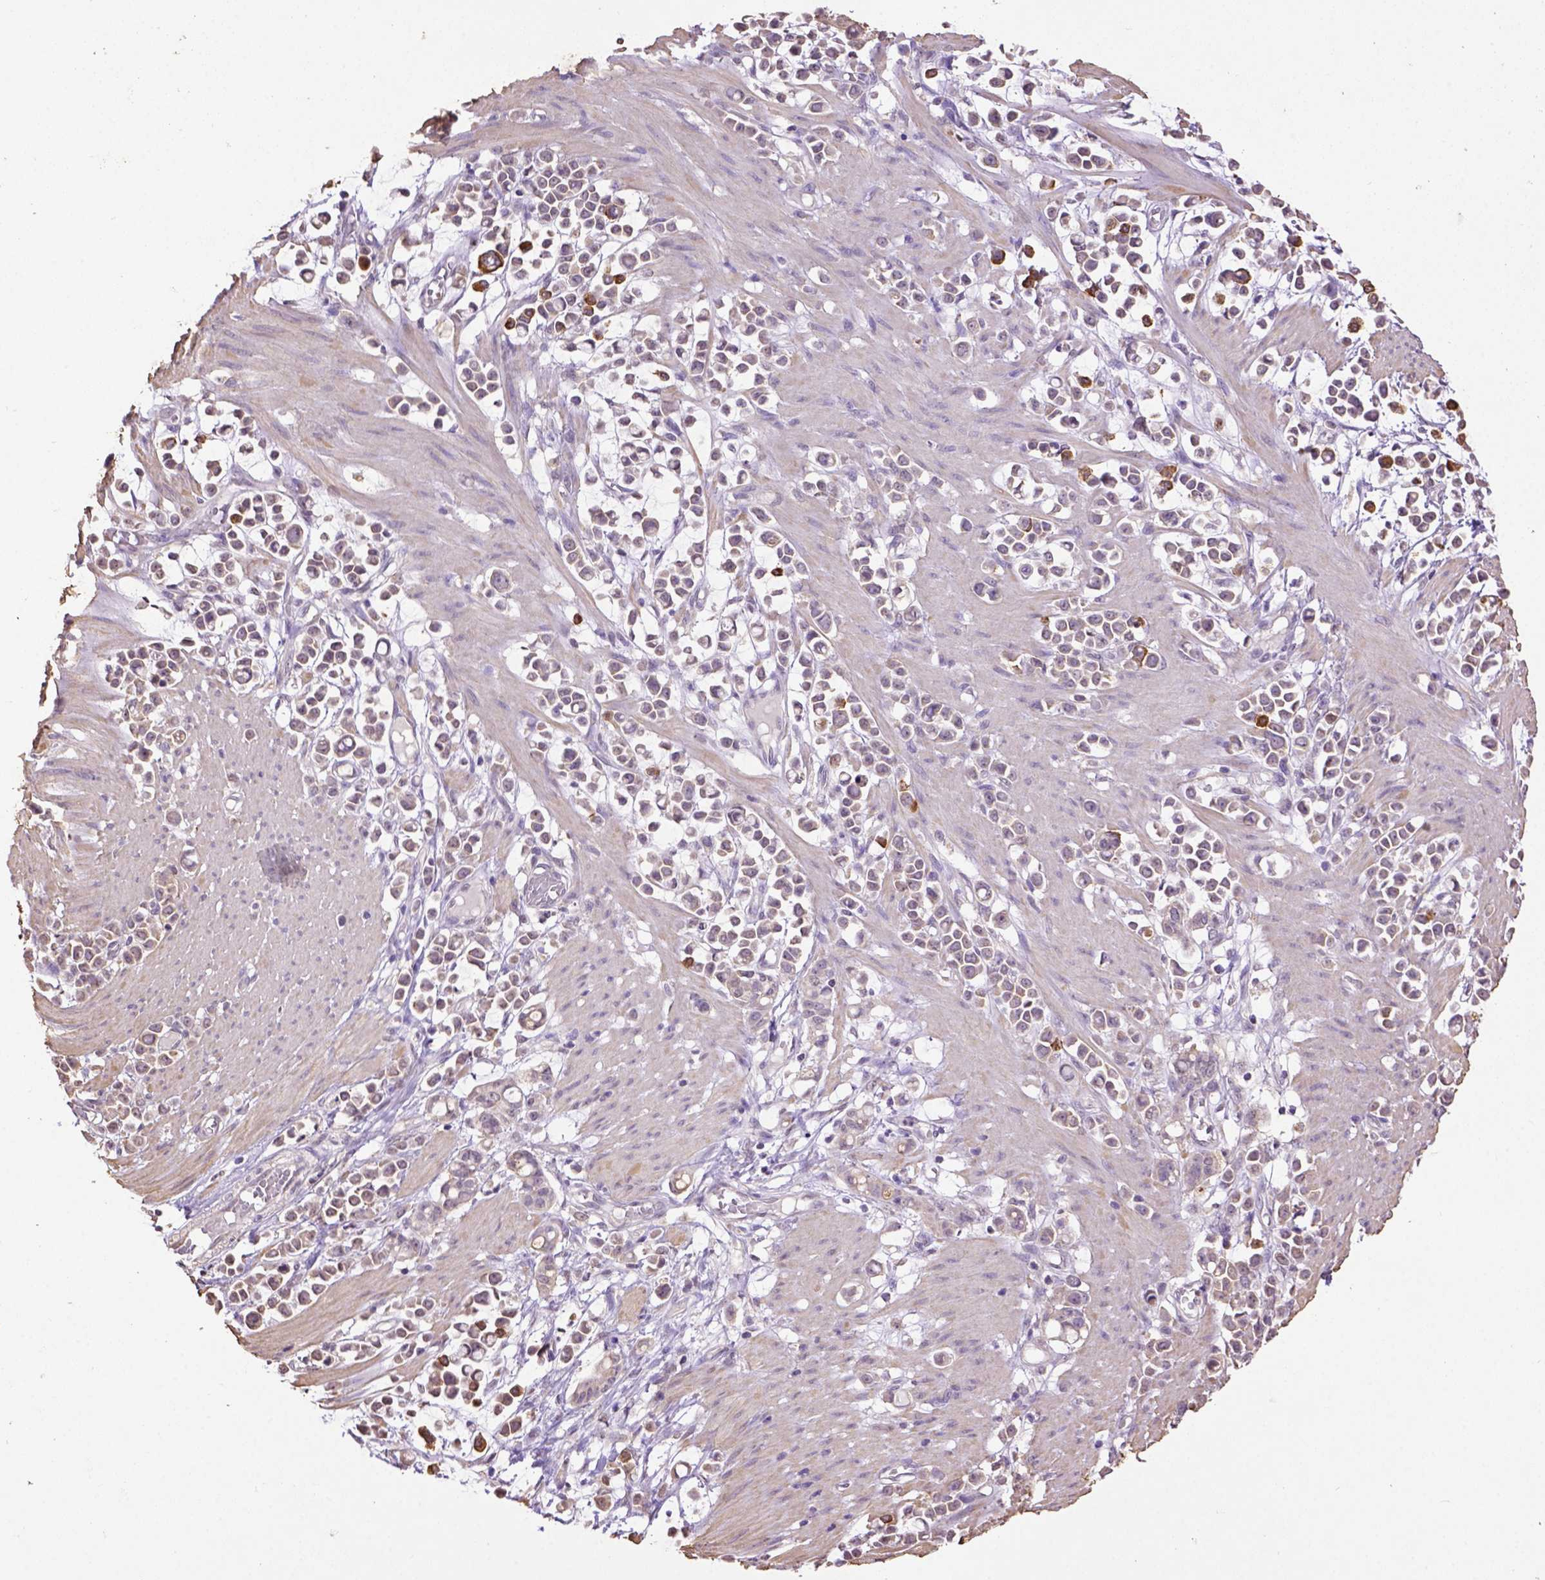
{"staining": {"intensity": "strong", "quantity": "<25%", "location": "cytoplasmic/membranous"}, "tissue": "stomach cancer", "cell_type": "Tumor cells", "image_type": "cancer", "snomed": [{"axis": "morphology", "description": "Adenocarcinoma, NOS"}, {"axis": "topography", "description": "Stomach"}], "caption": "Stomach adenocarcinoma was stained to show a protein in brown. There is medium levels of strong cytoplasmic/membranous positivity in about <25% of tumor cells.", "gene": "WDR17", "patient": {"sex": "male", "age": 82}}